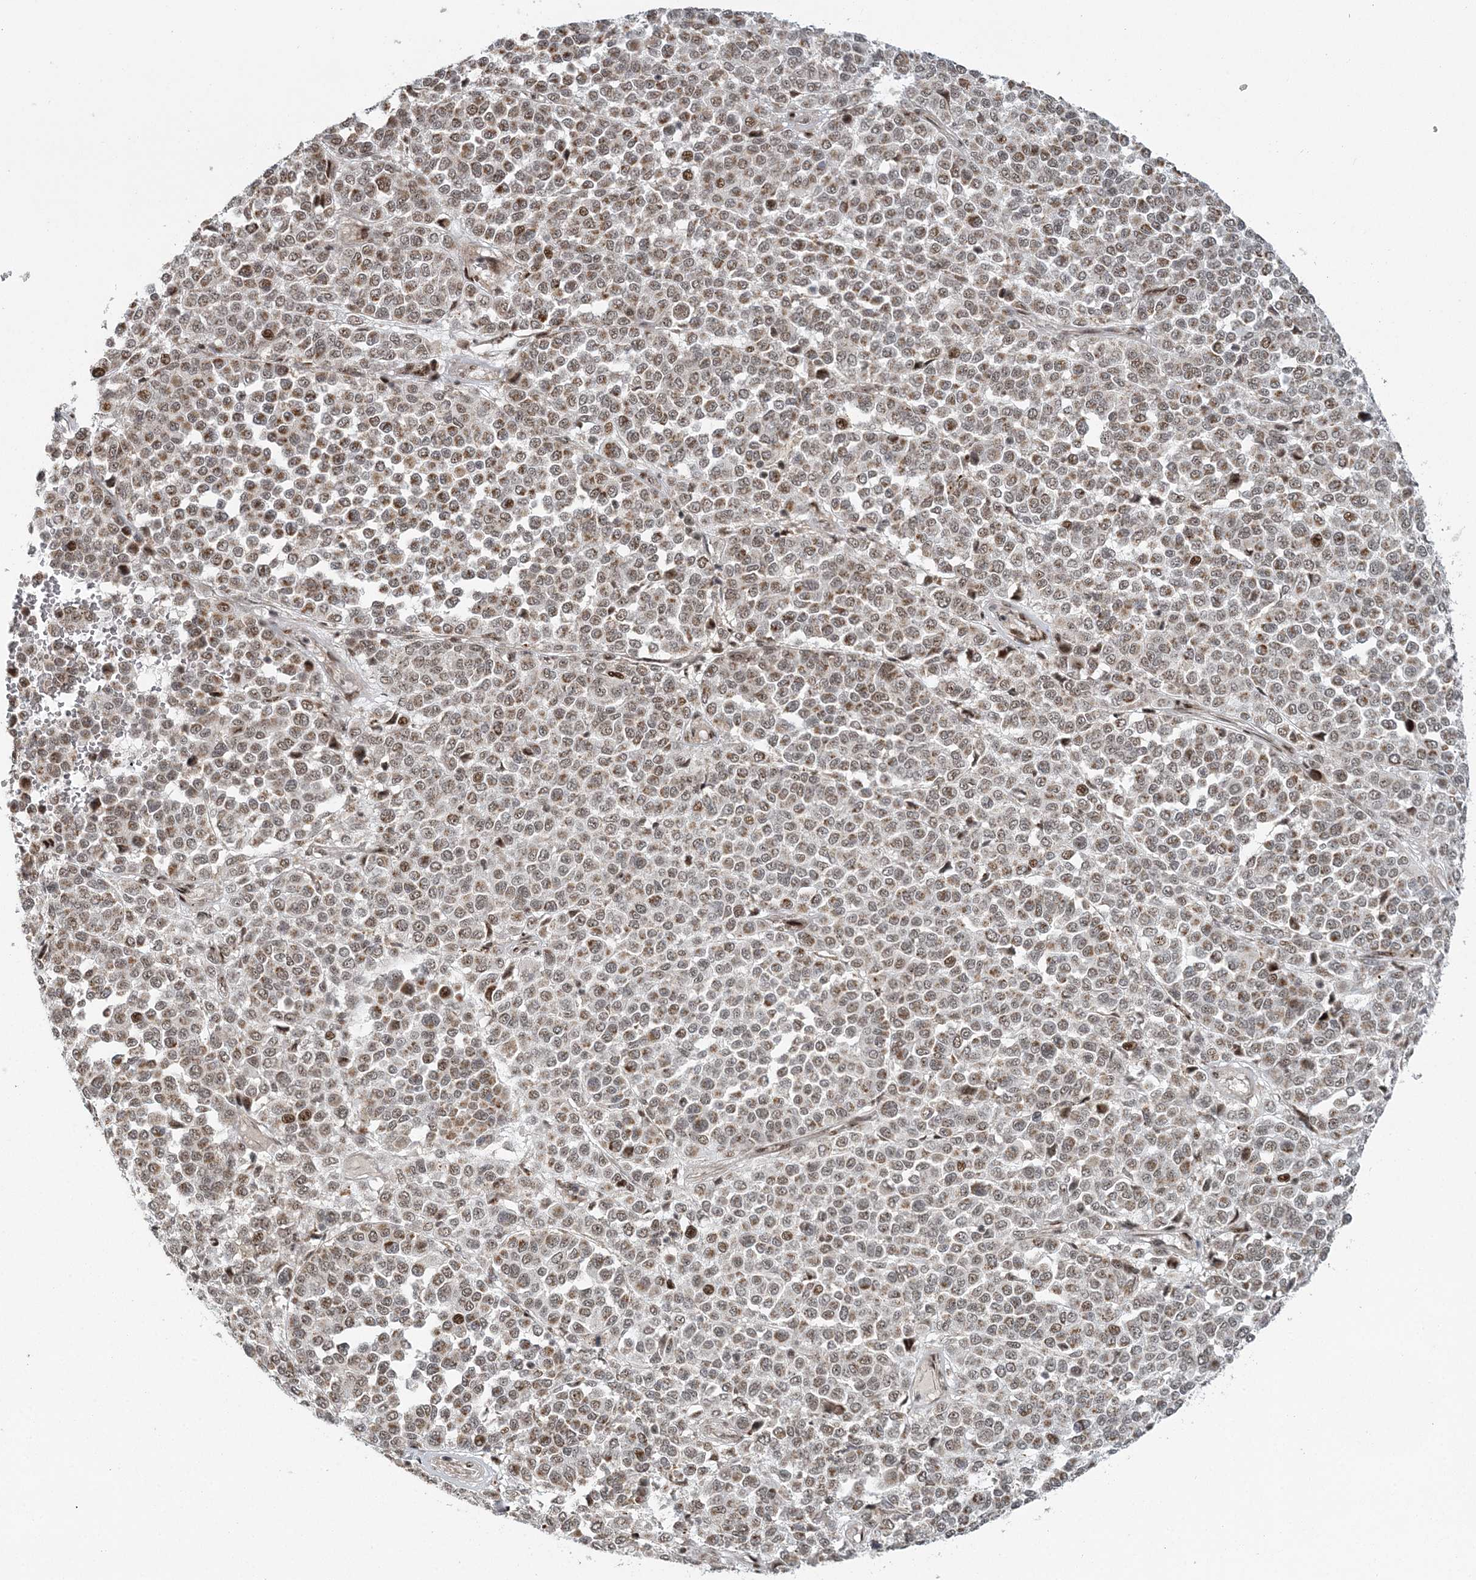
{"staining": {"intensity": "moderate", "quantity": ">75%", "location": "cytoplasmic/membranous,nuclear"}, "tissue": "melanoma", "cell_type": "Tumor cells", "image_type": "cancer", "snomed": [{"axis": "morphology", "description": "Malignant melanoma, Metastatic site"}, {"axis": "topography", "description": "Pancreas"}], "caption": "Protein staining exhibits moderate cytoplasmic/membranous and nuclear expression in approximately >75% of tumor cells in melanoma.", "gene": "CWC22", "patient": {"sex": "female", "age": 30}}